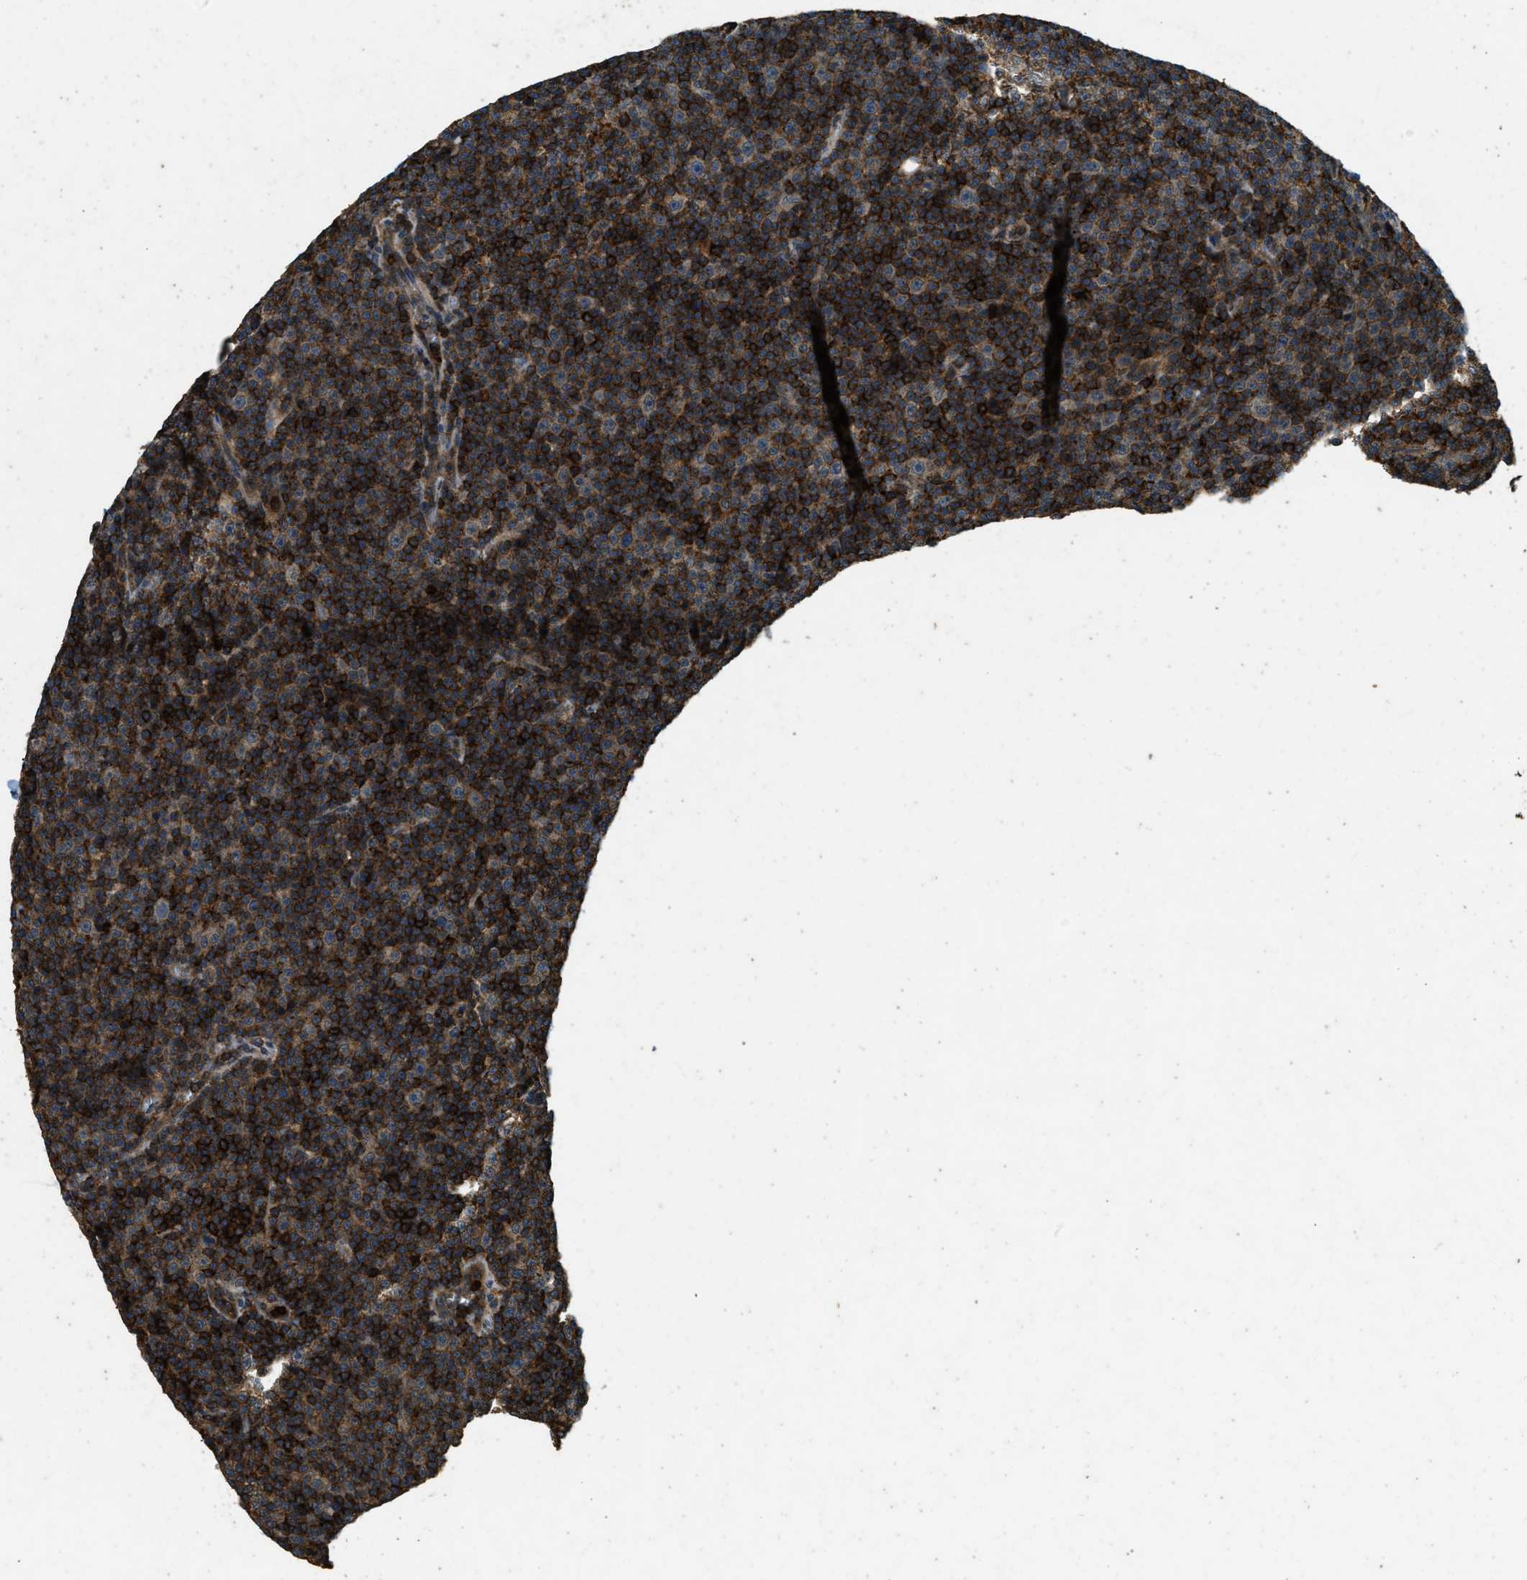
{"staining": {"intensity": "strong", "quantity": ">75%", "location": "cytoplasmic/membranous"}, "tissue": "lymphoma", "cell_type": "Tumor cells", "image_type": "cancer", "snomed": [{"axis": "morphology", "description": "Malignant lymphoma, non-Hodgkin's type, Low grade"}, {"axis": "topography", "description": "Lymph node"}], "caption": "The image displays a brown stain indicating the presence of a protein in the cytoplasmic/membranous of tumor cells in malignant lymphoma, non-Hodgkin's type (low-grade).", "gene": "ATP8B1", "patient": {"sex": "female", "age": 67}}